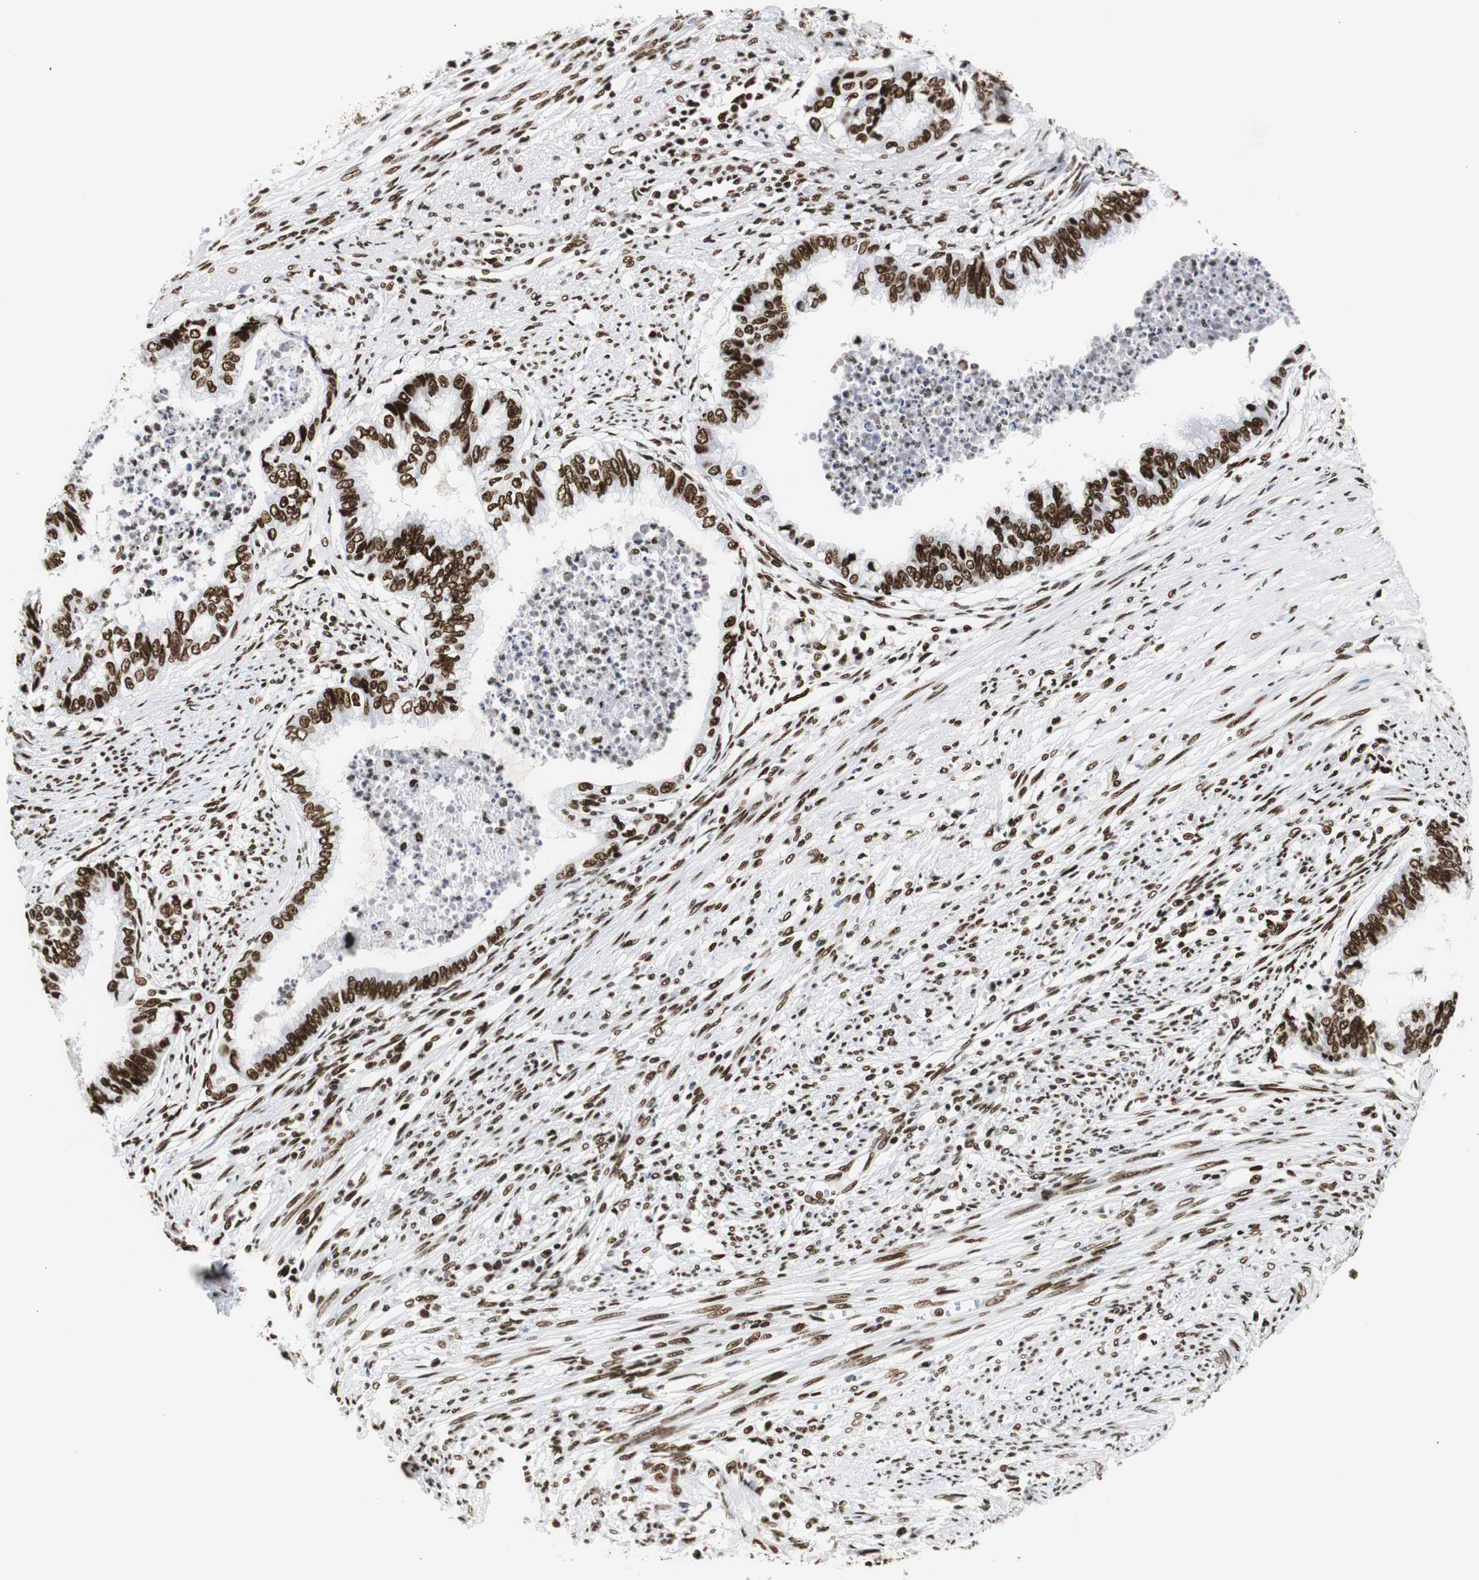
{"staining": {"intensity": "strong", "quantity": "25%-75%", "location": "nuclear"}, "tissue": "endometrial cancer", "cell_type": "Tumor cells", "image_type": "cancer", "snomed": [{"axis": "morphology", "description": "Adenocarcinoma, NOS"}, {"axis": "topography", "description": "Endometrium"}], "caption": "Immunohistochemistry staining of endometrial cancer, which reveals high levels of strong nuclear expression in approximately 25%-75% of tumor cells indicating strong nuclear protein positivity. The staining was performed using DAB (3,3'-diaminobenzidine) (brown) for protein detection and nuclei were counterstained in hematoxylin (blue).", "gene": "HNRNPH2", "patient": {"sex": "female", "age": 79}}